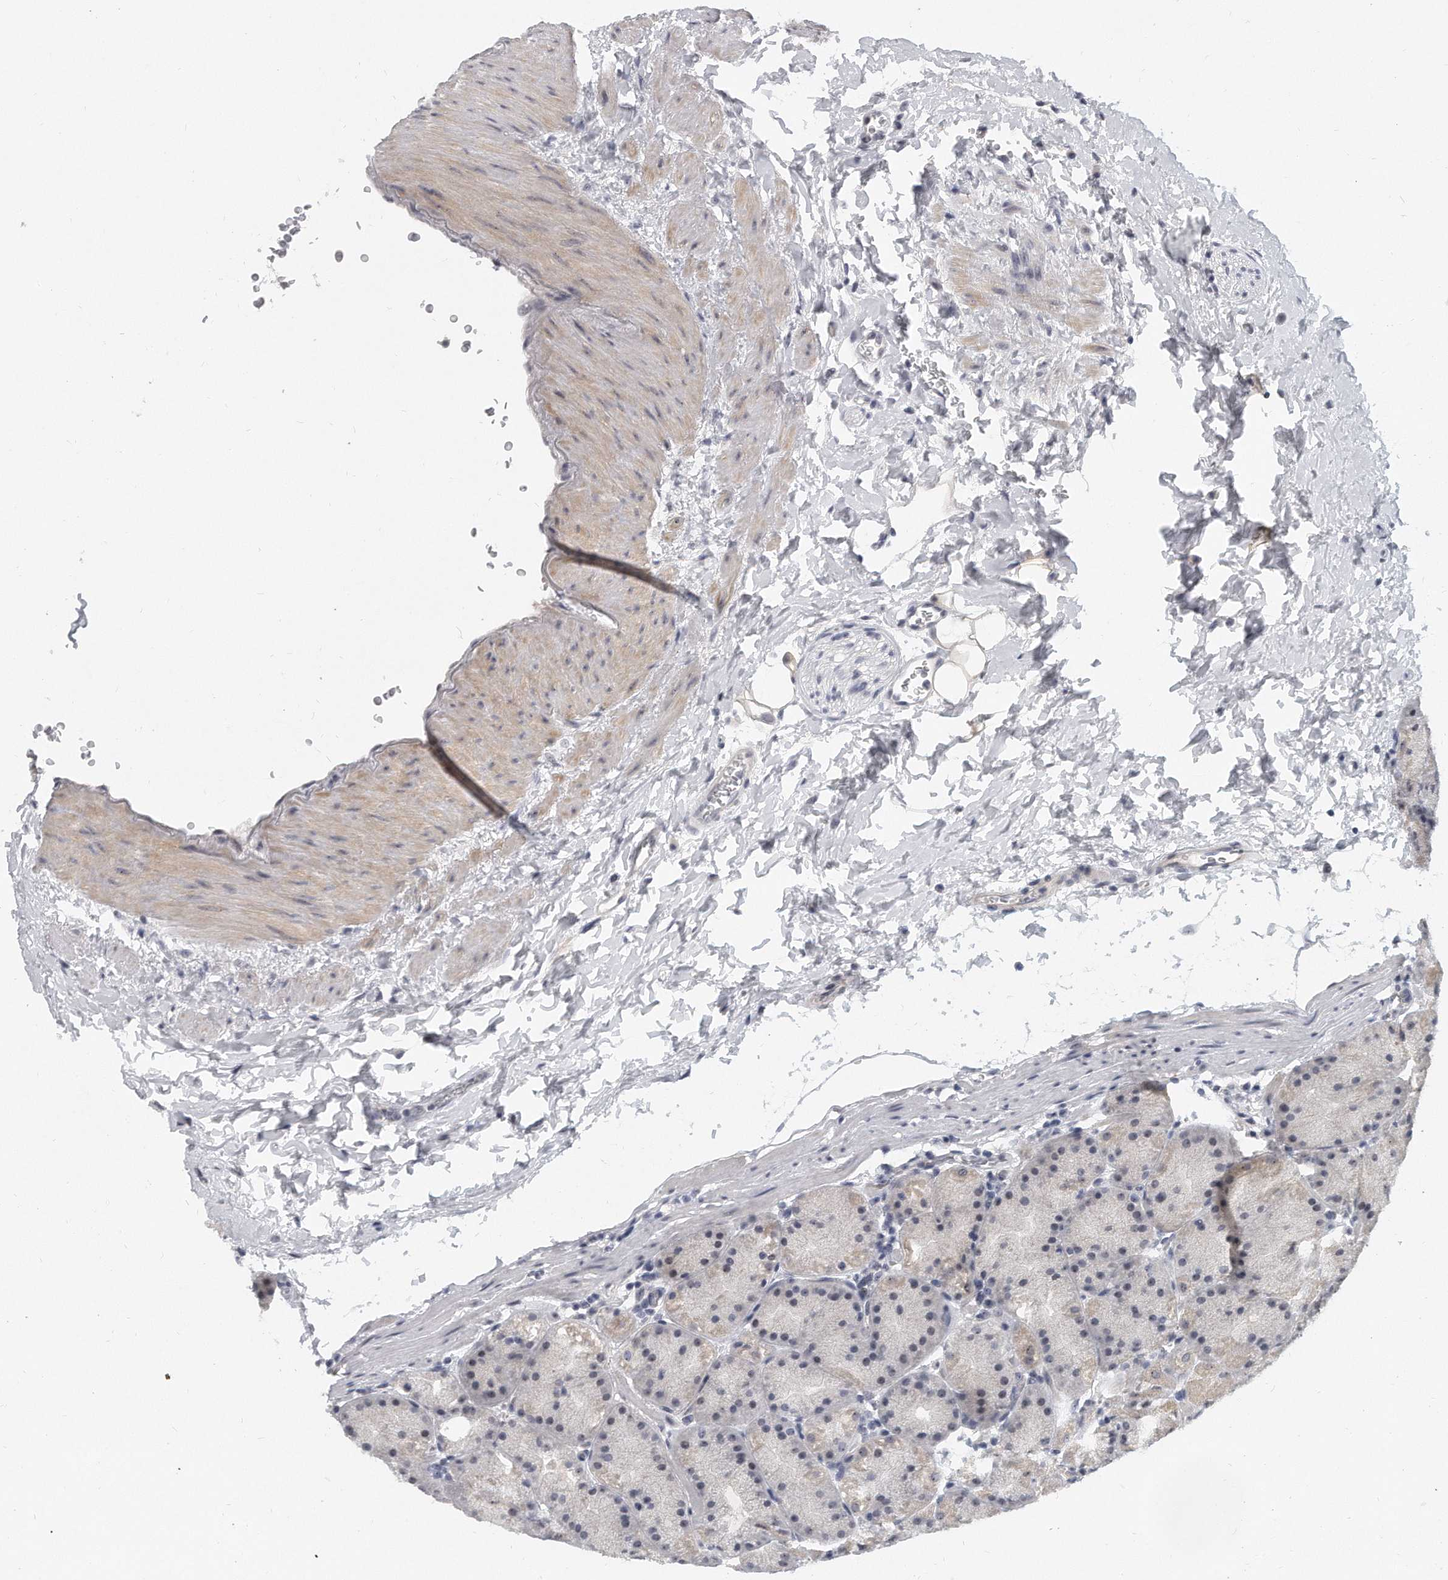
{"staining": {"intensity": "weak", "quantity": "<25%", "location": "nuclear"}, "tissue": "stomach", "cell_type": "Glandular cells", "image_type": "normal", "snomed": [{"axis": "morphology", "description": "Normal tissue, NOS"}, {"axis": "topography", "description": "Stomach, upper"}, {"axis": "topography", "description": "Stomach"}], "caption": "Immunohistochemistry of benign stomach demonstrates no expression in glandular cells.", "gene": "TFCP2L1", "patient": {"sex": "male", "age": 48}}